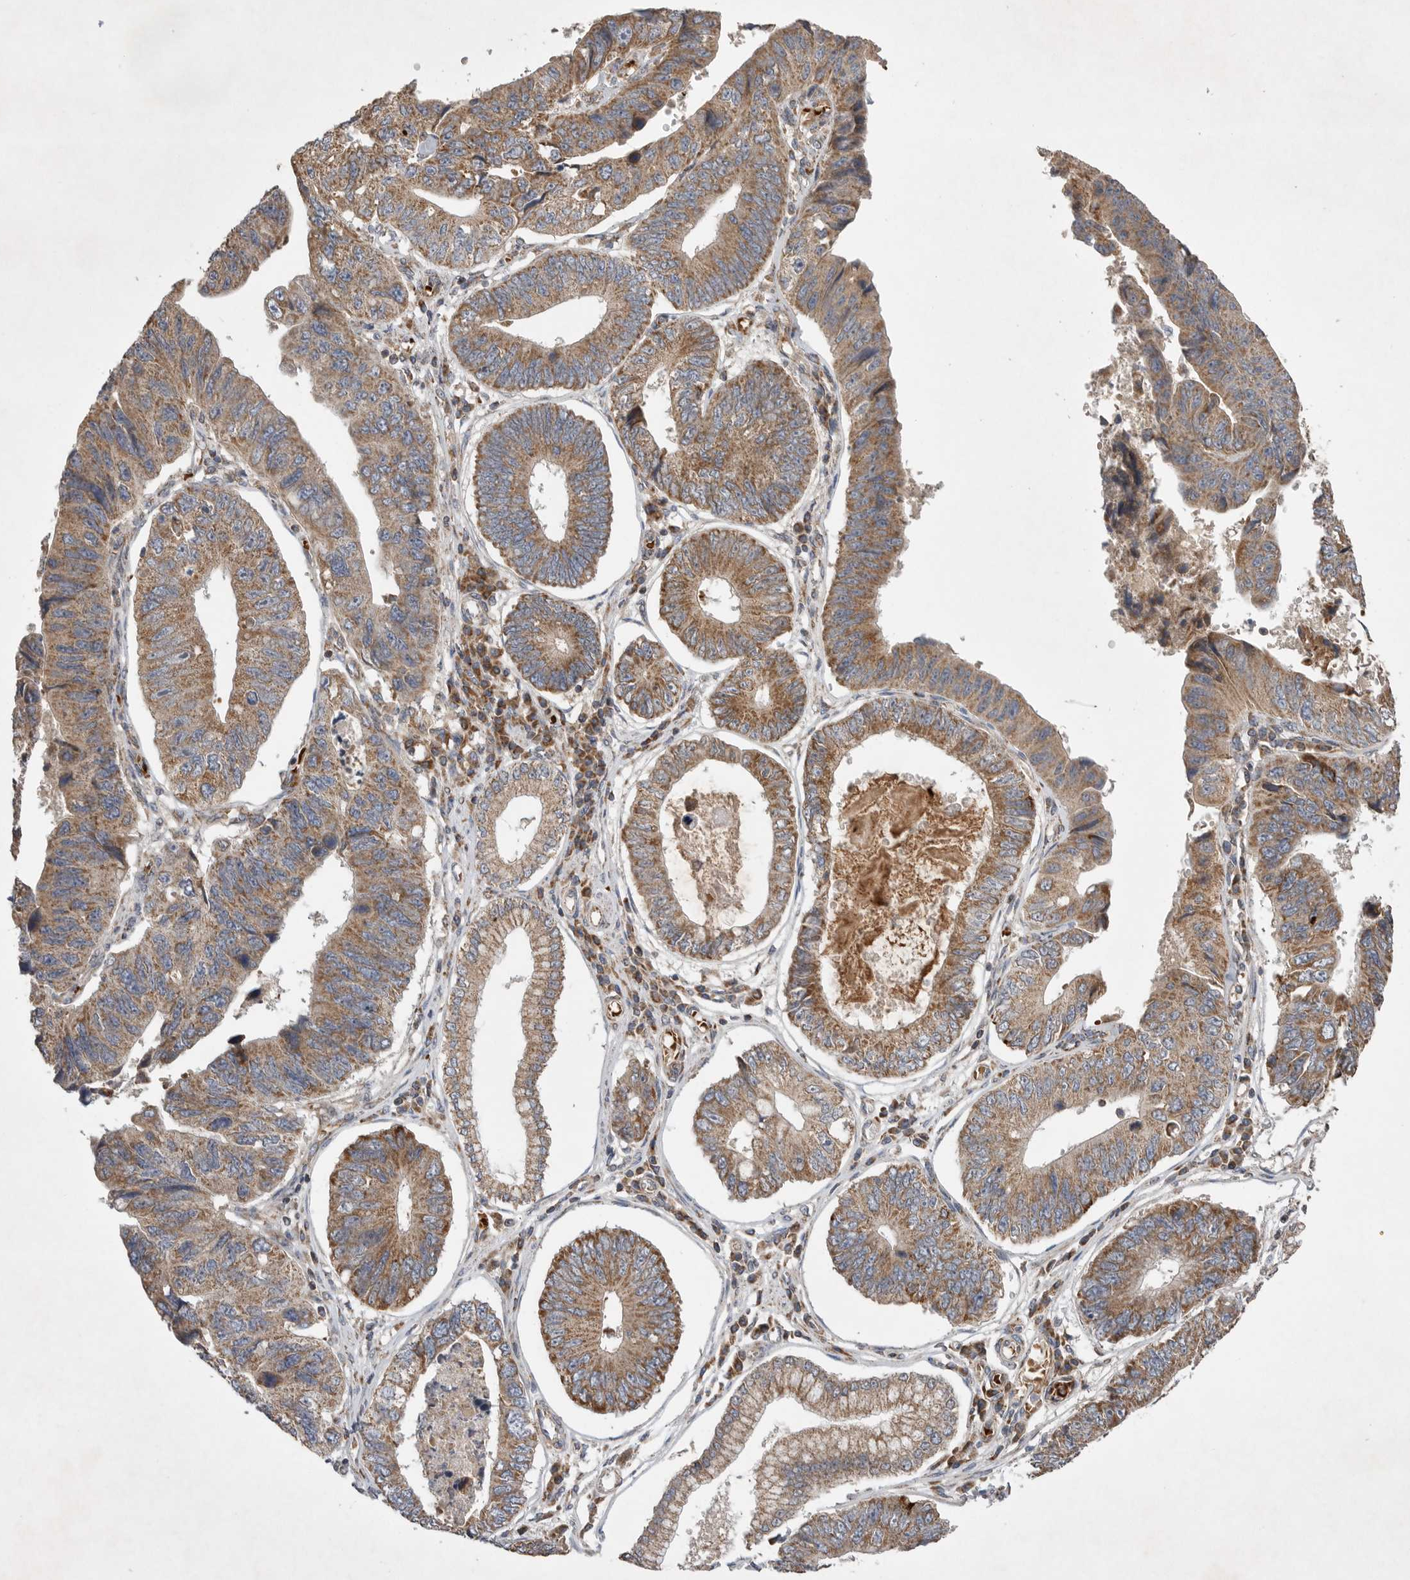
{"staining": {"intensity": "moderate", "quantity": ">75%", "location": "cytoplasmic/membranous"}, "tissue": "stomach cancer", "cell_type": "Tumor cells", "image_type": "cancer", "snomed": [{"axis": "morphology", "description": "Adenocarcinoma, NOS"}, {"axis": "topography", "description": "Stomach"}], "caption": "Human stomach cancer (adenocarcinoma) stained with a protein marker reveals moderate staining in tumor cells.", "gene": "KIF21B", "patient": {"sex": "male", "age": 59}}